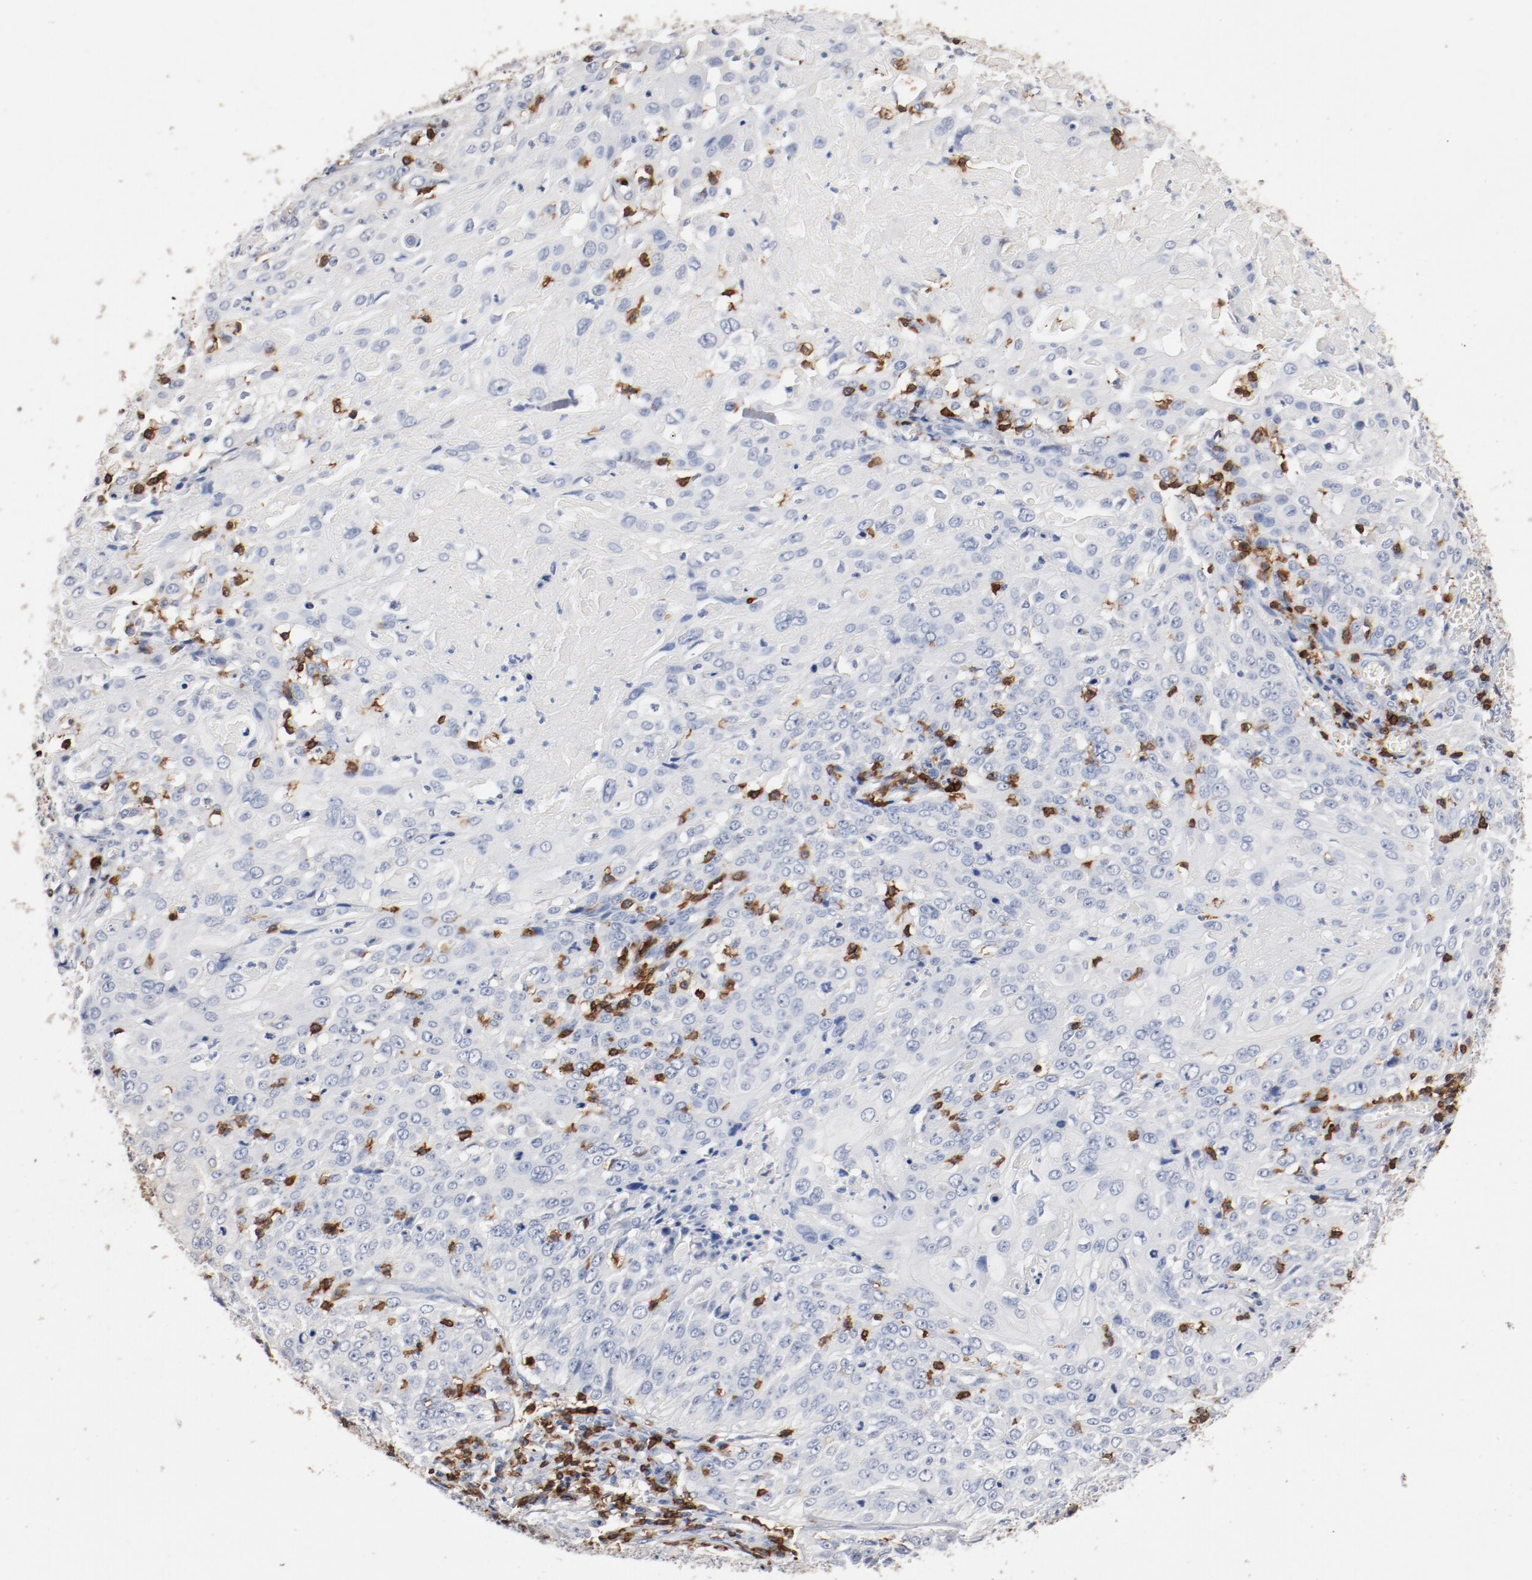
{"staining": {"intensity": "negative", "quantity": "none", "location": "none"}, "tissue": "cervical cancer", "cell_type": "Tumor cells", "image_type": "cancer", "snomed": [{"axis": "morphology", "description": "Squamous cell carcinoma, NOS"}, {"axis": "topography", "description": "Cervix"}], "caption": "The photomicrograph demonstrates no staining of tumor cells in cervical squamous cell carcinoma. (DAB immunohistochemistry (IHC) visualized using brightfield microscopy, high magnification).", "gene": "CD247", "patient": {"sex": "female", "age": 39}}